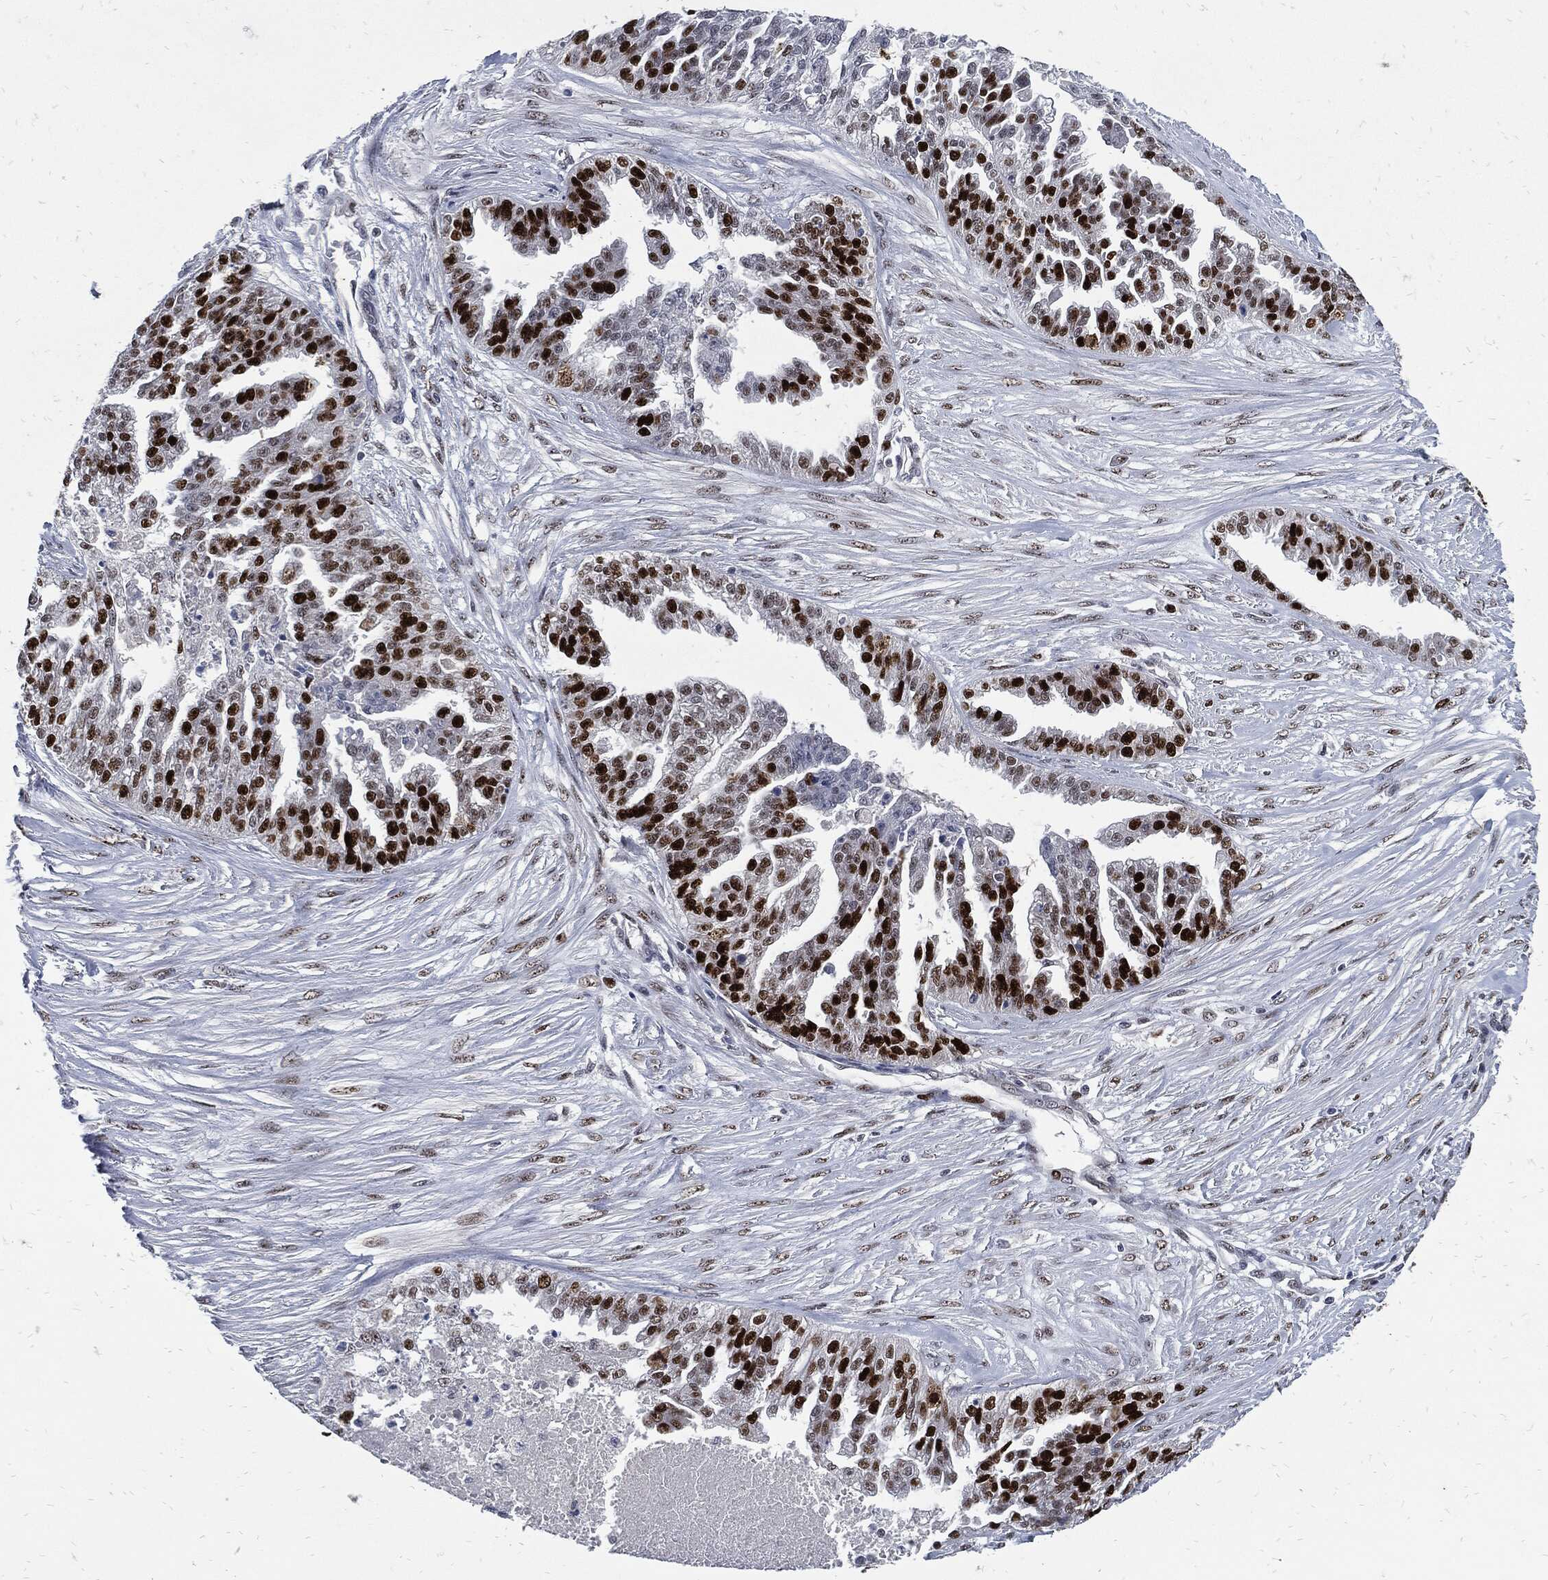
{"staining": {"intensity": "strong", "quantity": "25%-75%", "location": "nuclear"}, "tissue": "ovarian cancer", "cell_type": "Tumor cells", "image_type": "cancer", "snomed": [{"axis": "morphology", "description": "Cystadenocarcinoma, serous, NOS"}, {"axis": "topography", "description": "Ovary"}], "caption": "The image displays immunohistochemical staining of ovarian cancer. There is strong nuclear positivity is seen in about 25%-75% of tumor cells.", "gene": "NBN", "patient": {"sex": "female", "age": 58}}